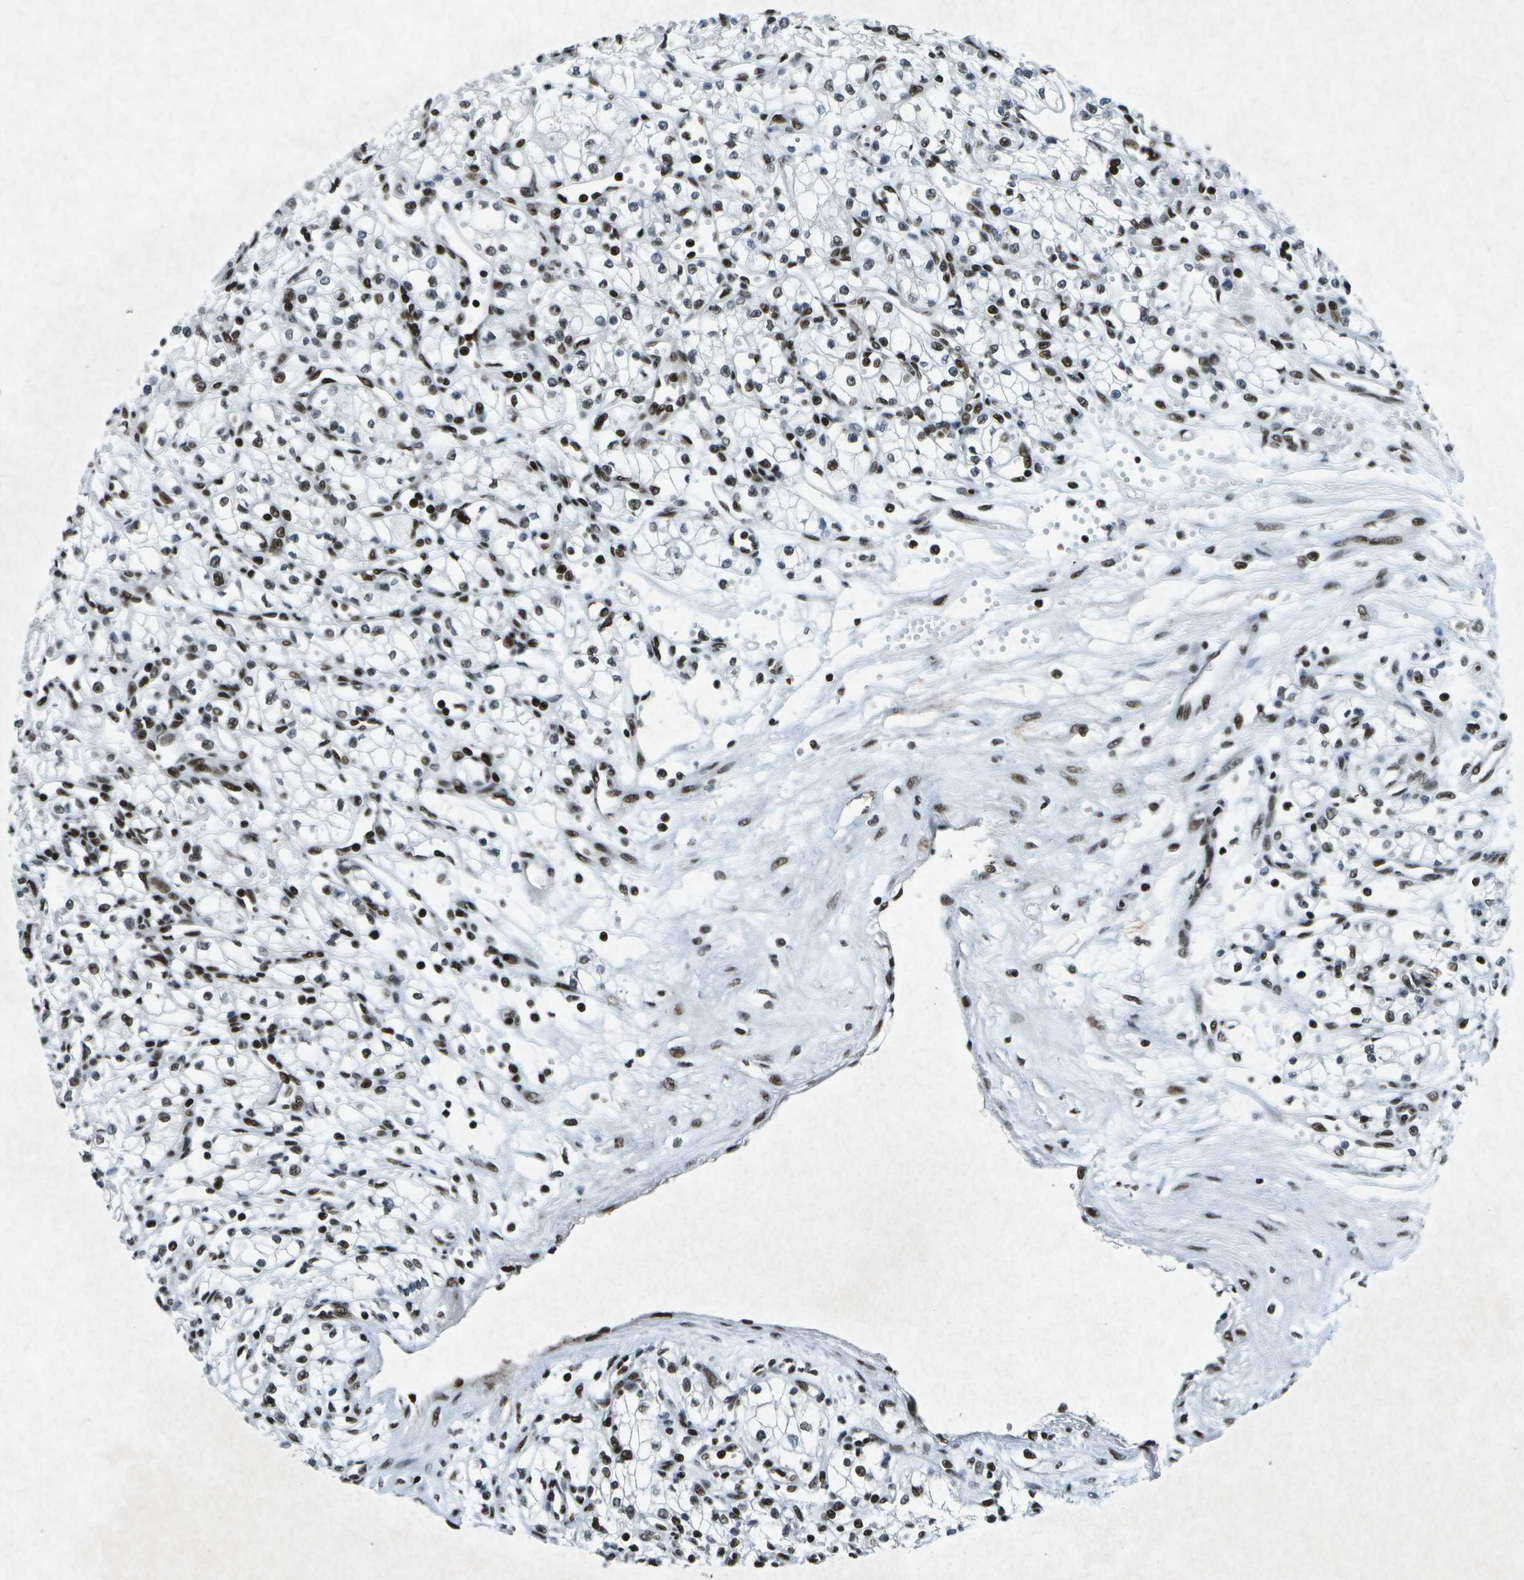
{"staining": {"intensity": "moderate", "quantity": ">75%", "location": "nuclear"}, "tissue": "renal cancer", "cell_type": "Tumor cells", "image_type": "cancer", "snomed": [{"axis": "morphology", "description": "Normal tissue, NOS"}, {"axis": "morphology", "description": "Adenocarcinoma, NOS"}, {"axis": "topography", "description": "Kidney"}], "caption": "Tumor cells reveal medium levels of moderate nuclear positivity in about >75% of cells in human renal cancer.", "gene": "MTA2", "patient": {"sex": "male", "age": 59}}